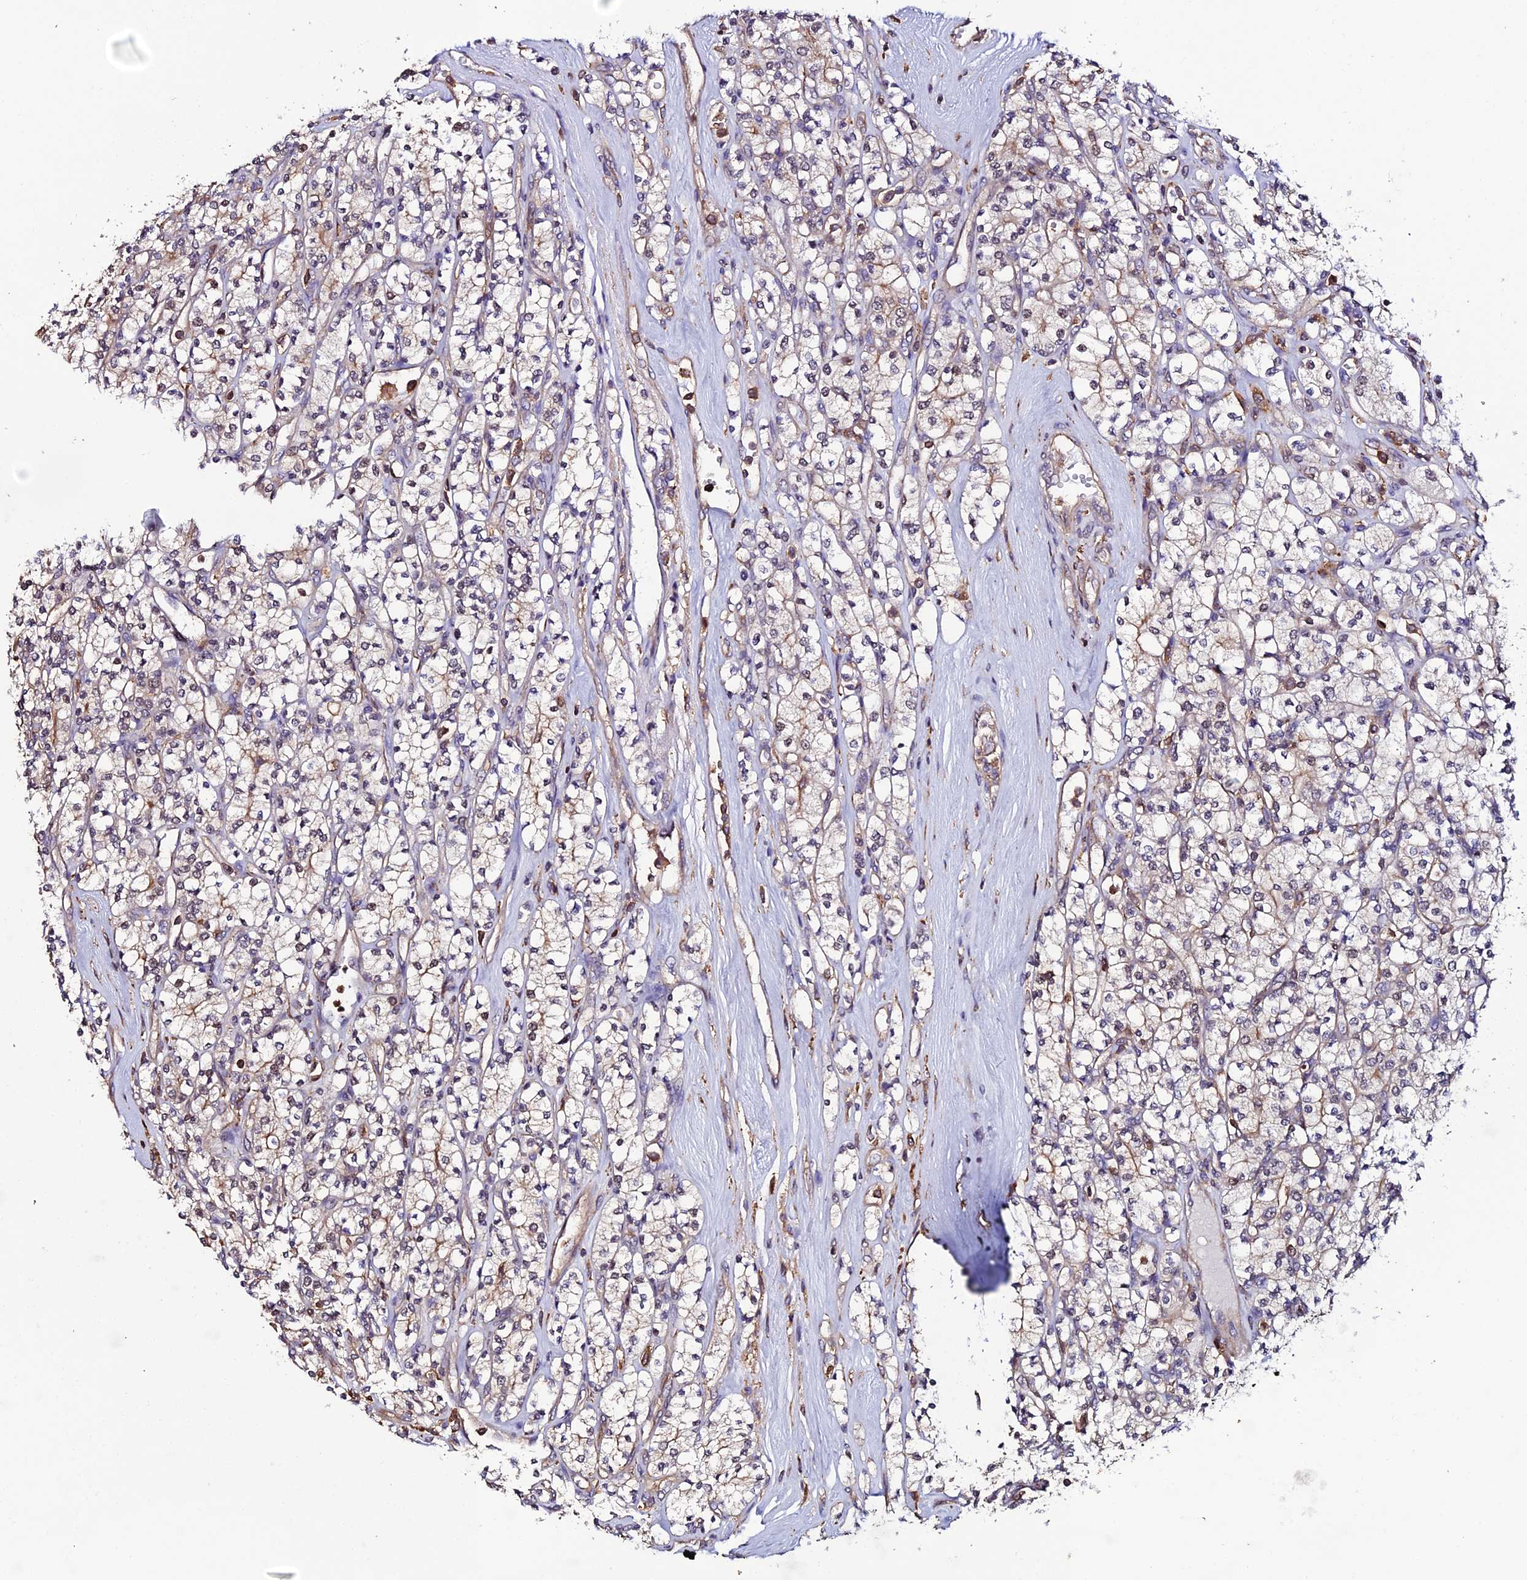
{"staining": {"intensity": "moderate", "quantity": "<25%", "location": "nuclear"}, "tissue": "renal cancer", "cell_type": "Tumor cells", "image_type": "cancer", "snomed": [{"axis": "morphology", "description": "Adenocarcinoma, NOS"}, {"axis": "topography", "description": "Kidney"}], "caption": "Adenocarcinoma (renal) stained with a protein marker demonstrates moderate staining in tumor cells.", "gene": "USP17L15", "patient": {"sex": "male", "age": 77}}